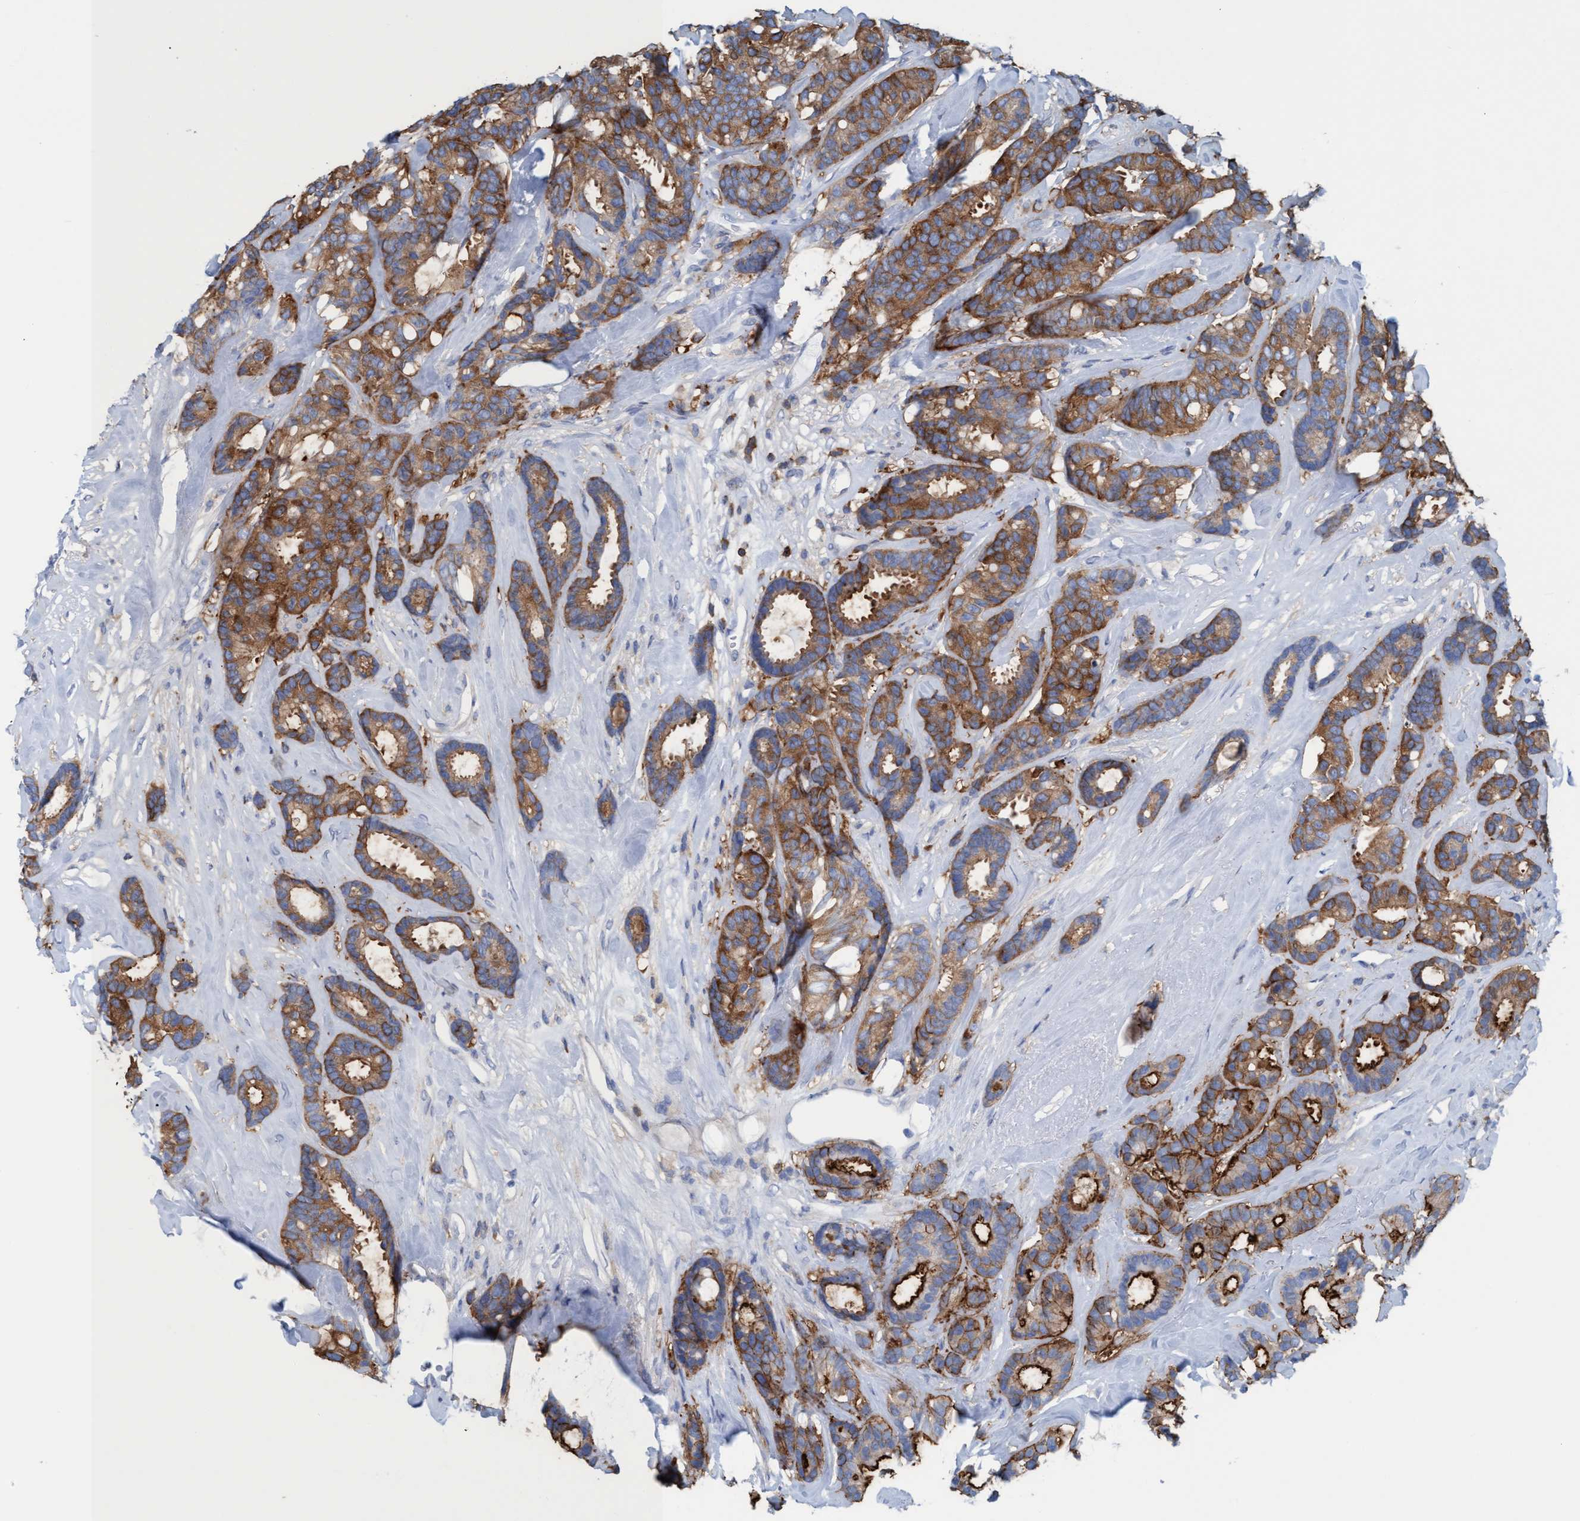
{"staining": {"intensity": "moderate", "quantity": ">75%", "location": "cytoplasmic/membranous"}, "tissue": "breast cancer", "cell_type": "Tumor cells", "image_type": "cancer", "snomed": [{"axis": "morphology", "description": "Duct carcinoma"}, {"axis": "topography", "description": "Breast"}], "caption": "Immunohistochemical staining of human breast intraductal carcinoma reveals medium levels of moderate cytoplasmic/membranous protein positivity in about >75% of tumor cells.", "gene": "EZR", "patient": {"sex": "female", "age": 87}}